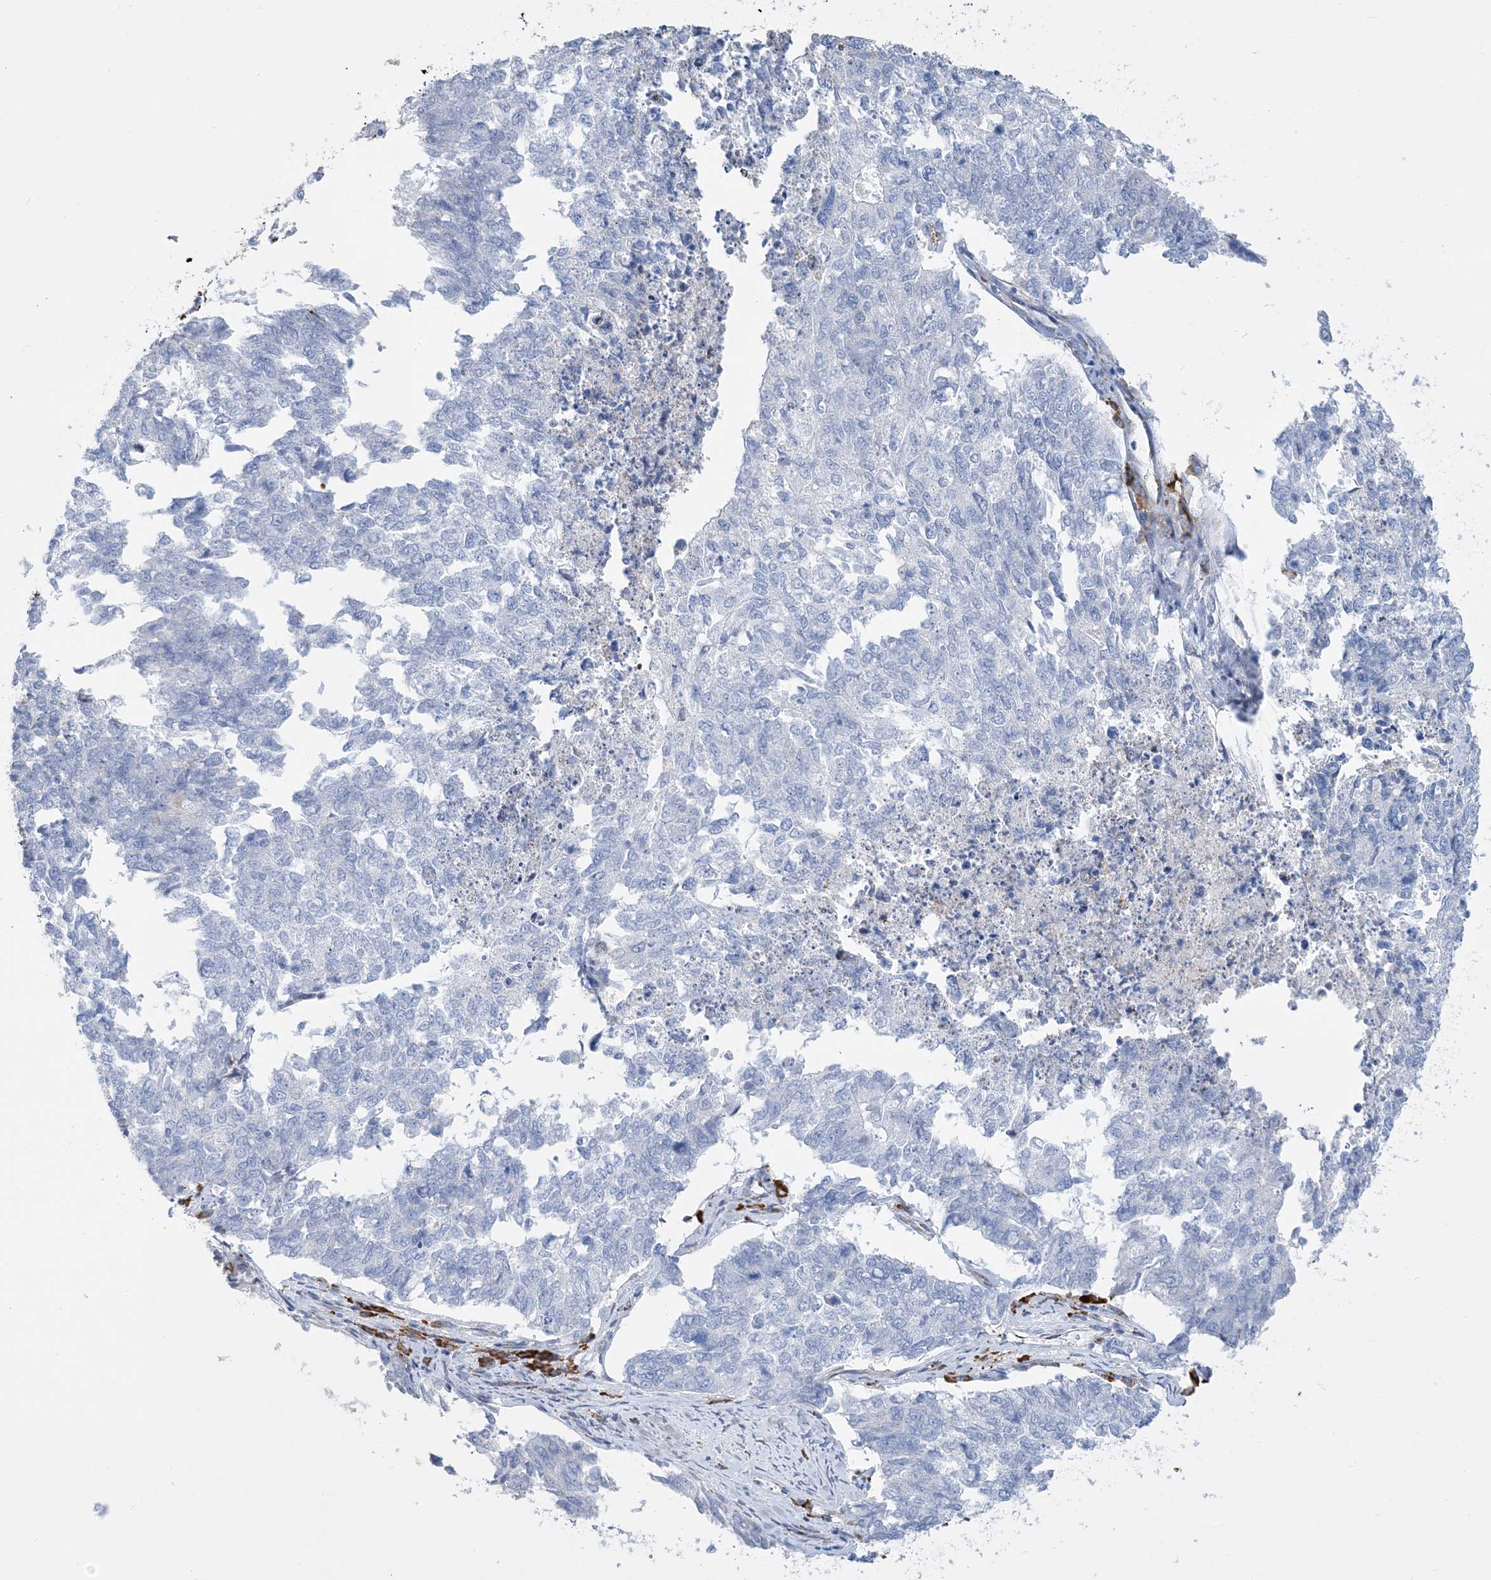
{"staining": {"intensity": "negative", "quantity": "none", "location": "none"}, "tissue": "cervical cancer", "cell_type": "Tumor cells", "image_type": "cancer", "snomed": [{"axis": "morphology", "description": "Squamous cell carcinoma, NOS"}, {"axis": "topography", "description": "Cervix"}], "caption": "Photomicrograph shows no protein positivity in tumor cells of squamous cell carcinoma (cervical) tissue. (Stains: DAB immunohistochemistry (IHC) with hematoxylin counter stain, Microscopy: brightfield microscopy at high magnification).", "gene": "TSPYL6", "patient": {"sex": "female", "age": 63}}